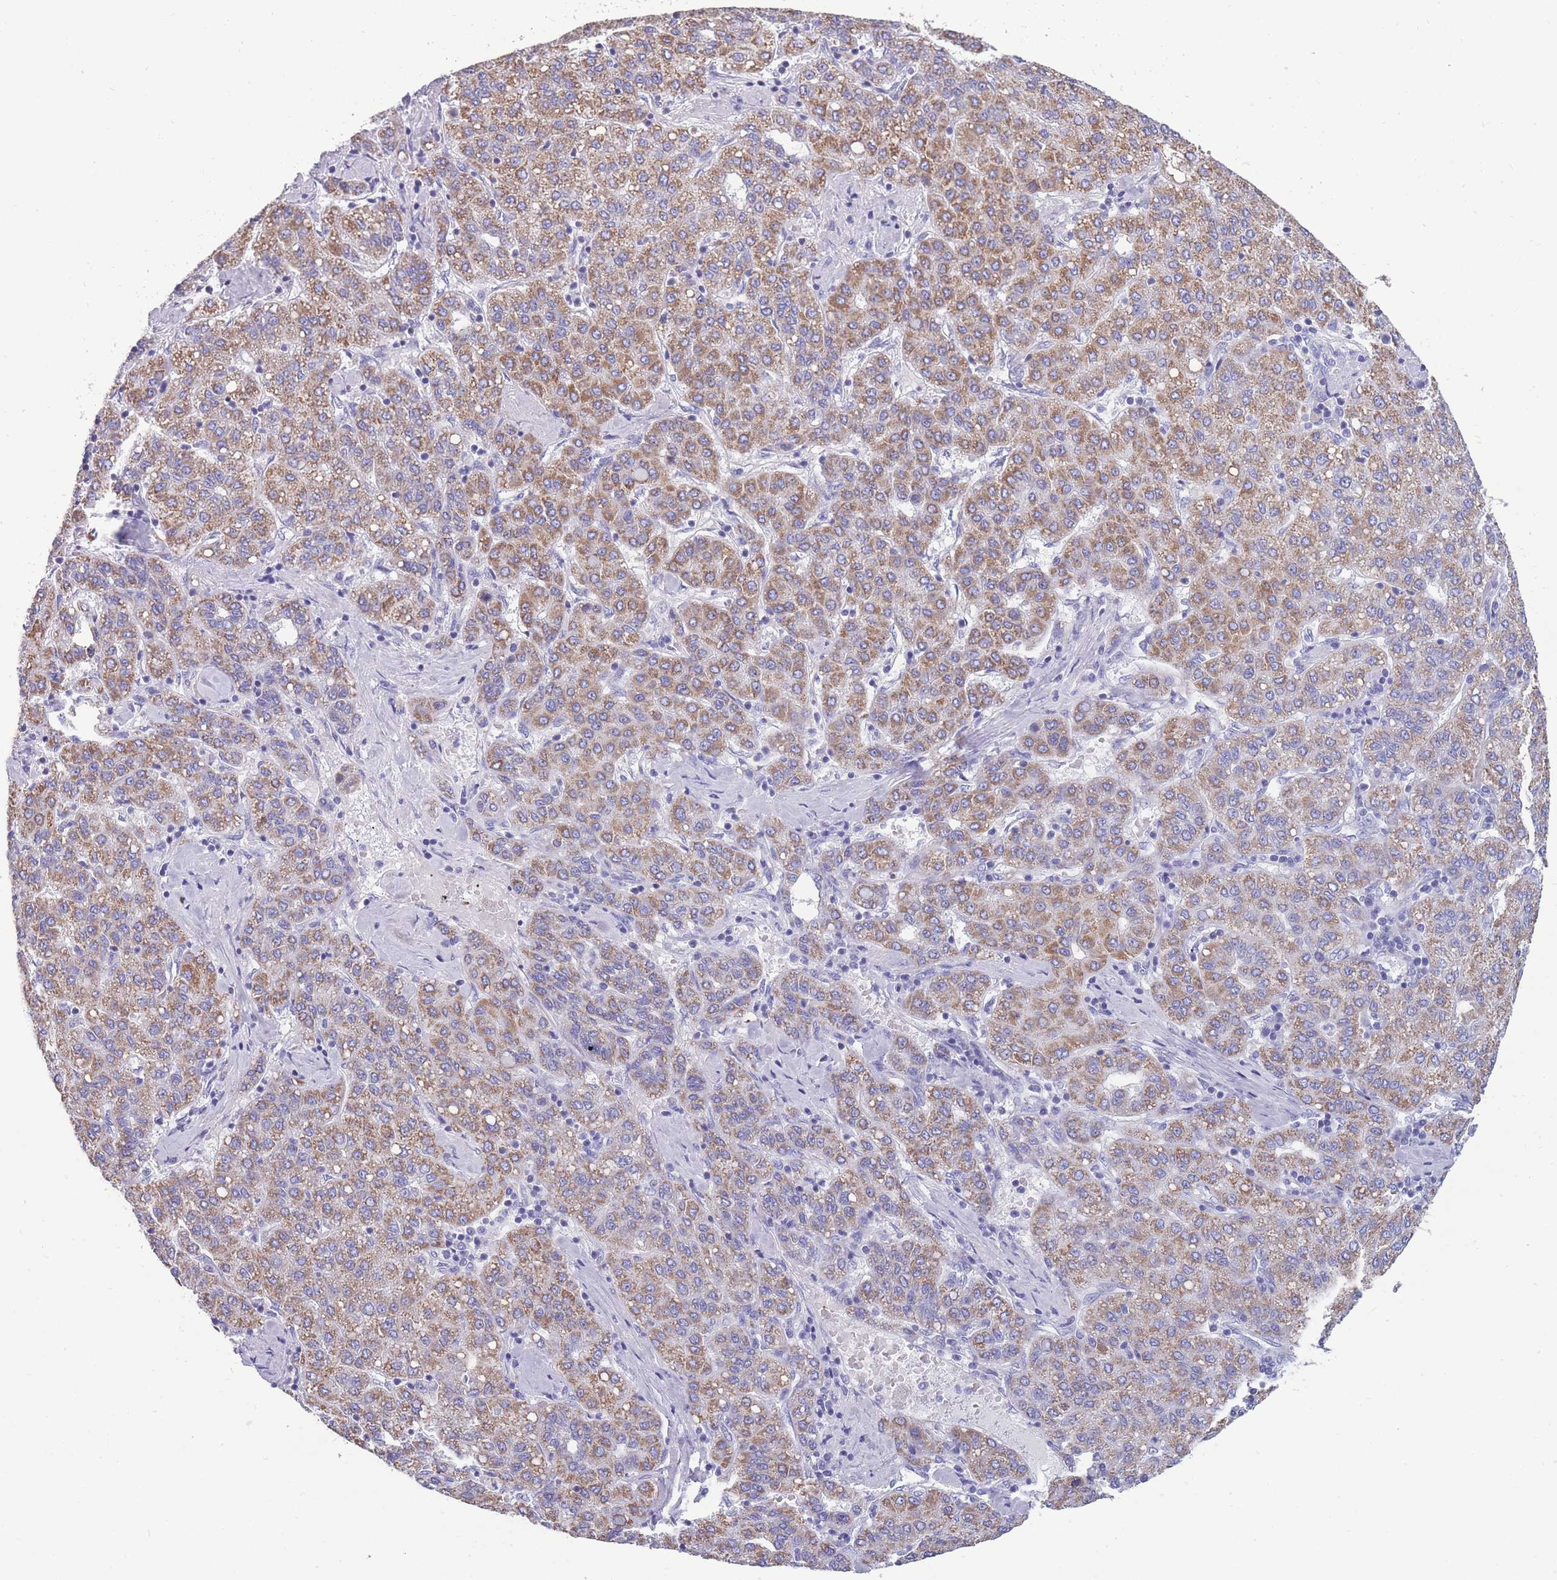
{"staining": {"intensity": "moderate", "quantity": ">75%", "location": "cytoplasmic/membranous"}, "tissue": "liver cancer", "cell_type": "Tumor cells", "image_type": "cancer", "snomed": [{"axis": "morphology", "description": "Carcinoma, Hepatocellular, NOS"}, {"axis": "topography", "description": "Liver"}], "caption": "There is medium levels of moderate cytoplasmic/membranous positivity in tumor cells of liver cancer (hepatocellular carcinoma), as demonstrated by immunohistochemical staining (brown color).", "gene": "INTS2", "patient": {"sex": "male", "age": 65}}